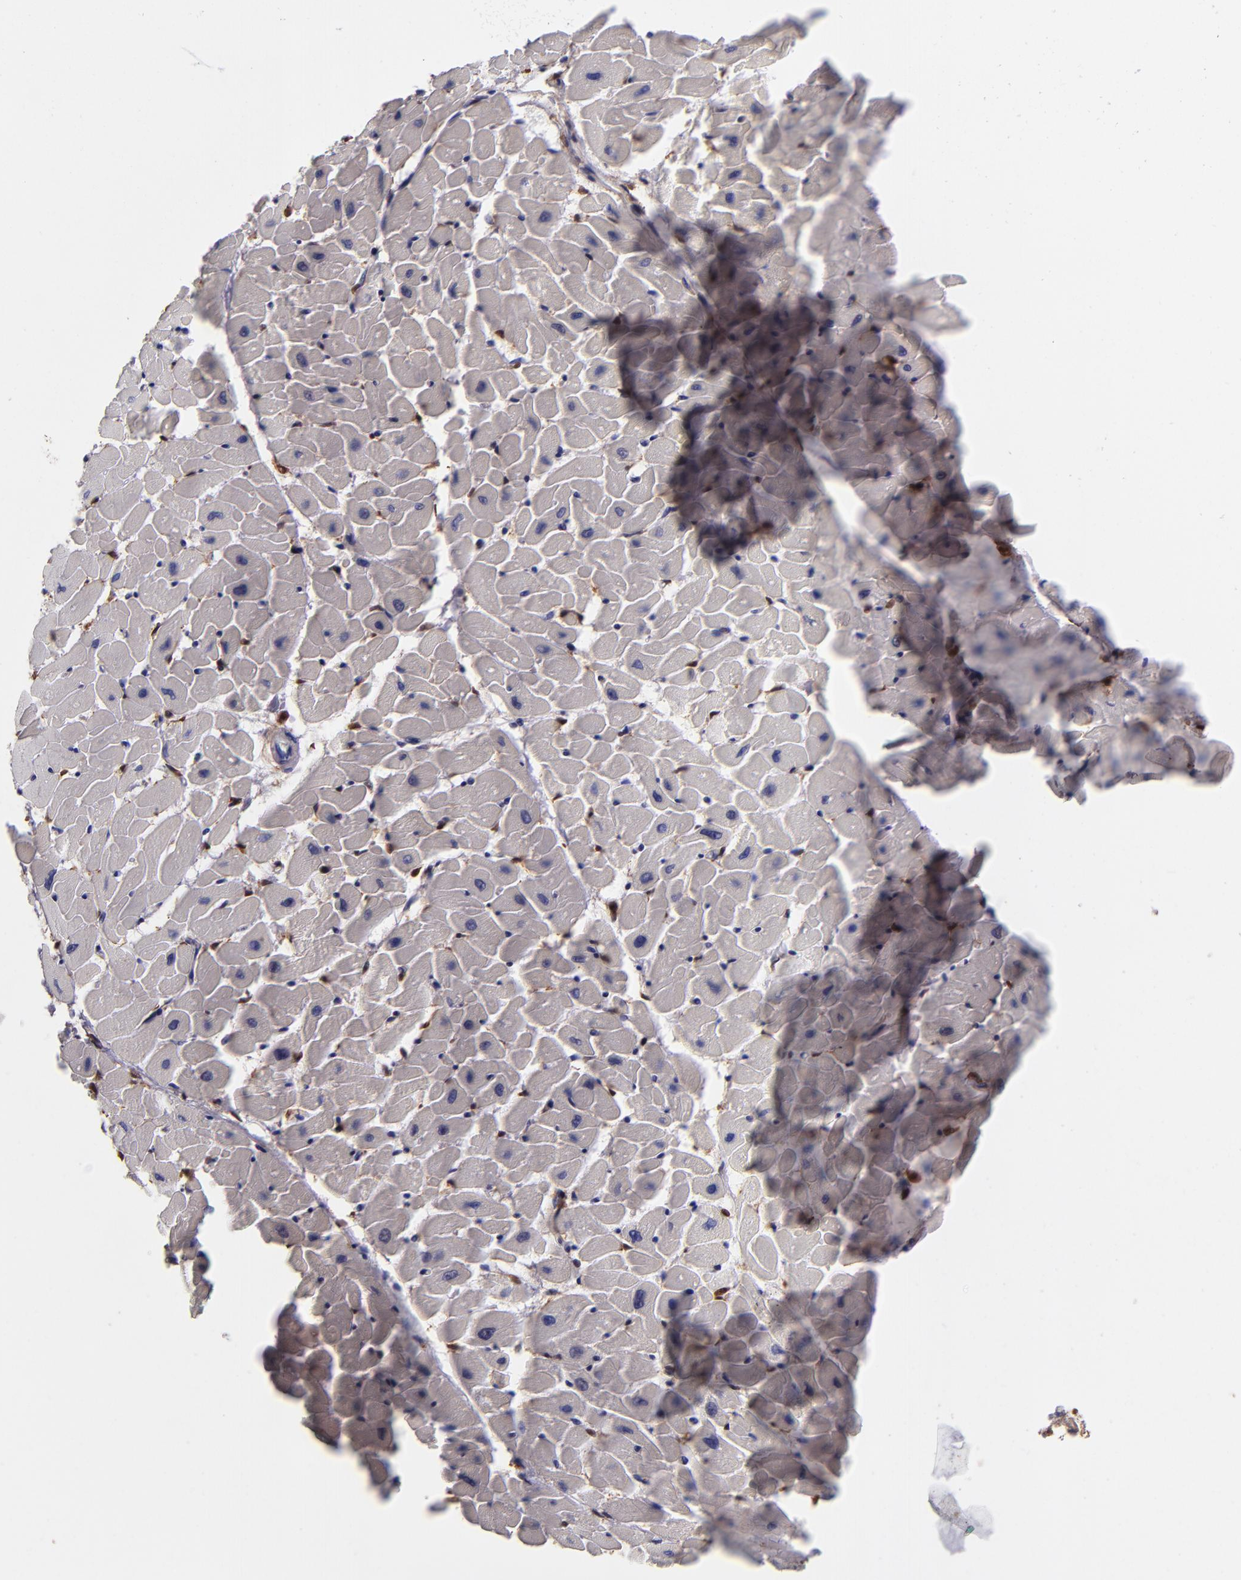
{"staining": {"intensity": "negative", "quantity": "none", "location": "none"}, "tissue": "heart muscle", "cell_type": "Cardiomyocytes", "image_type": "normal", "snomed": [{"axis": "morphology", "description": "Normal tissue, NOS"}, {"axis": "topography", "description": "Heart"}], "caption": "IHC of benign heart muscle shows no positivity in cardiomyocytes.", "gene": "S100A4", "patient": {"sex": "female", "age": 19}}